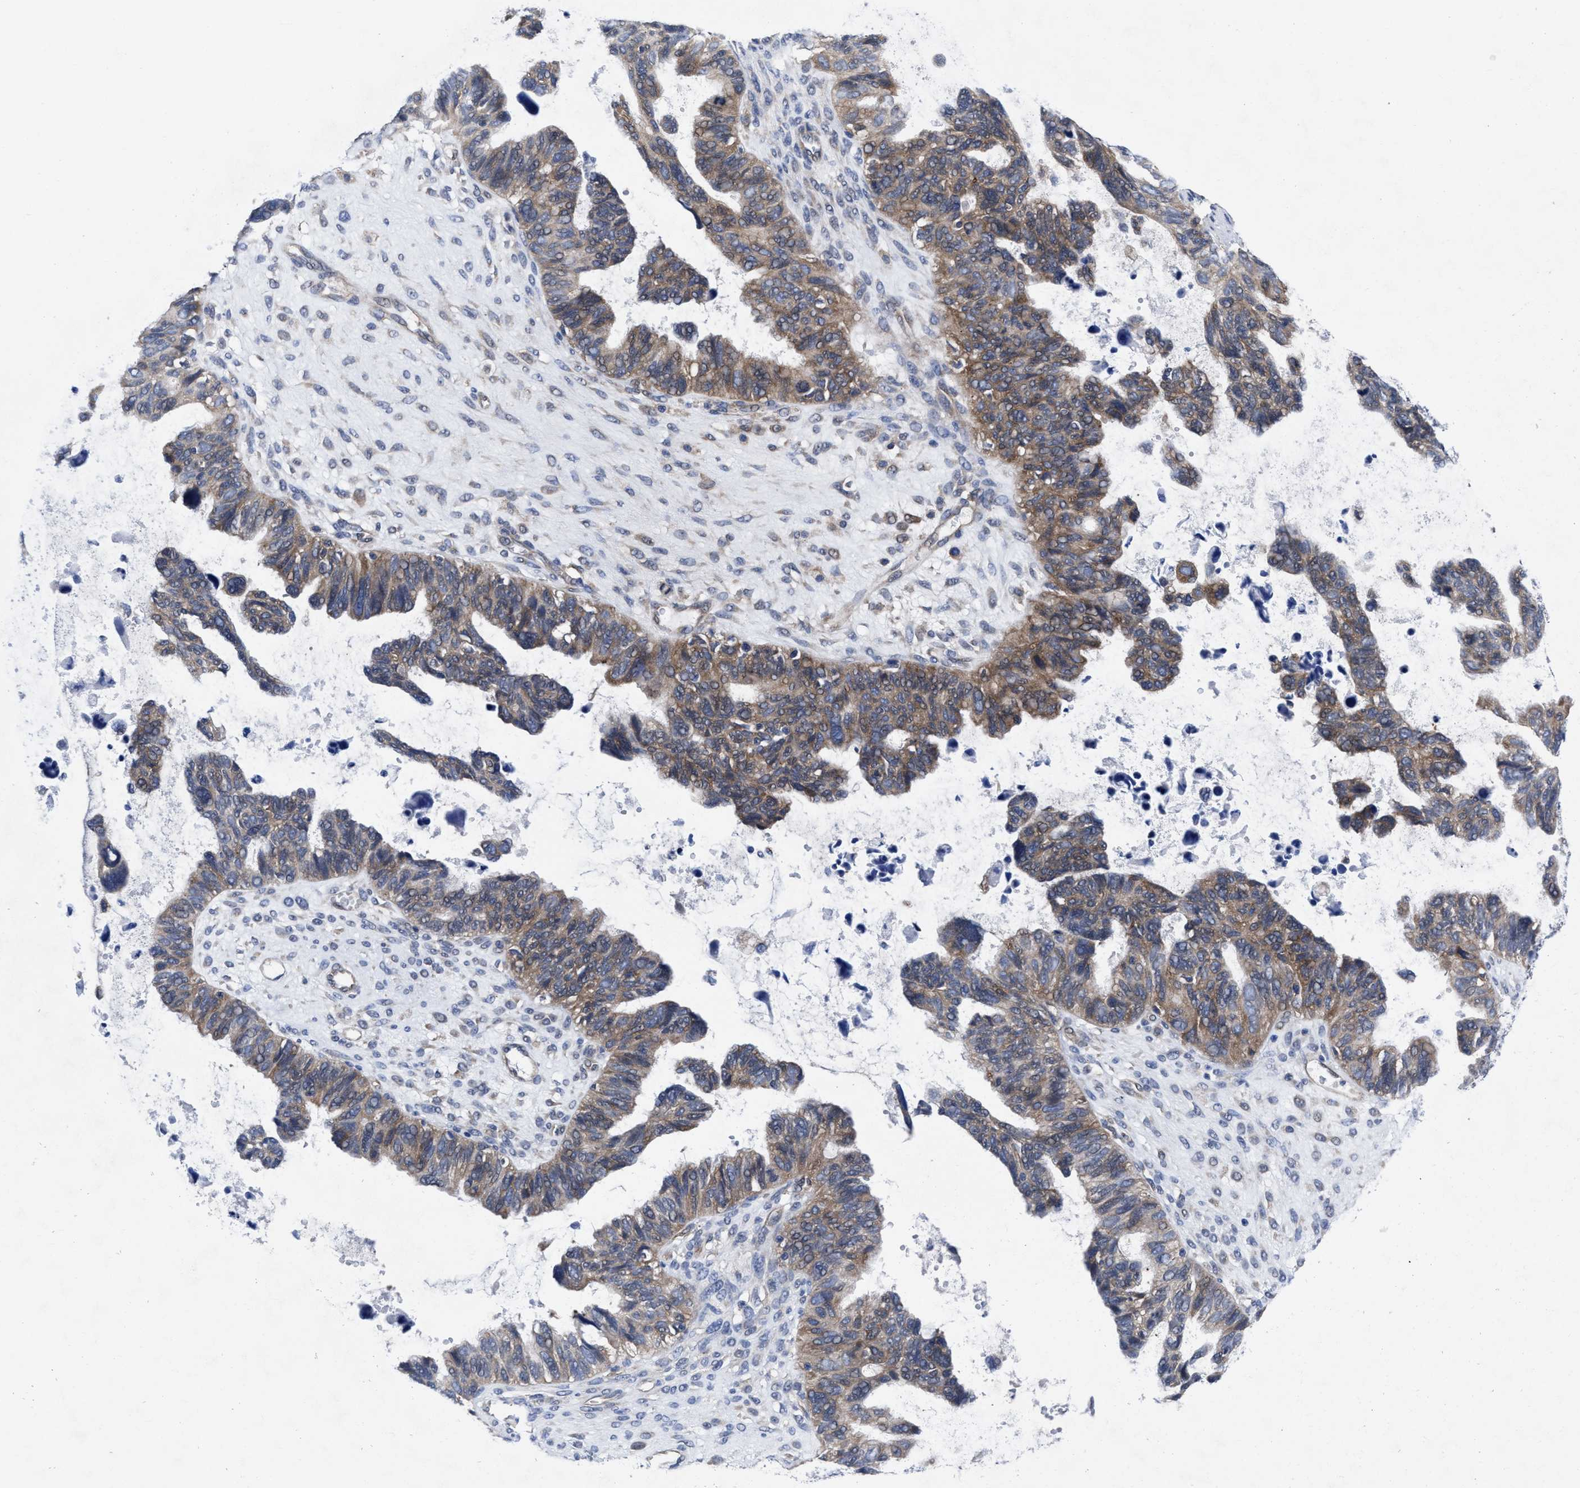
{"staining": {"intensity": "moderate", "quantity": "25%-75%", "location": "cytoplasmic/membranous"}, "tissue": "ovarian cancer", "cell_type": "Tumor cells", "image_type": "cancer", "snomed": [{"axis": "morphology", "description": "Cystadenocarcinoma, serous, NOS"}, {"axis": "topography", "description": "Ovary"}], "caption": "Ovarian cancer (serous cystadenocarcinoma) tissue exhibits moderate cytoplasmic/membranous positivity in about 25%-75% of tumor cells (Brightfield microscopy of DAB IHC at high magnification).", "gene": "TXNDC17", "patient": {"sex": "female", "age": 79}}